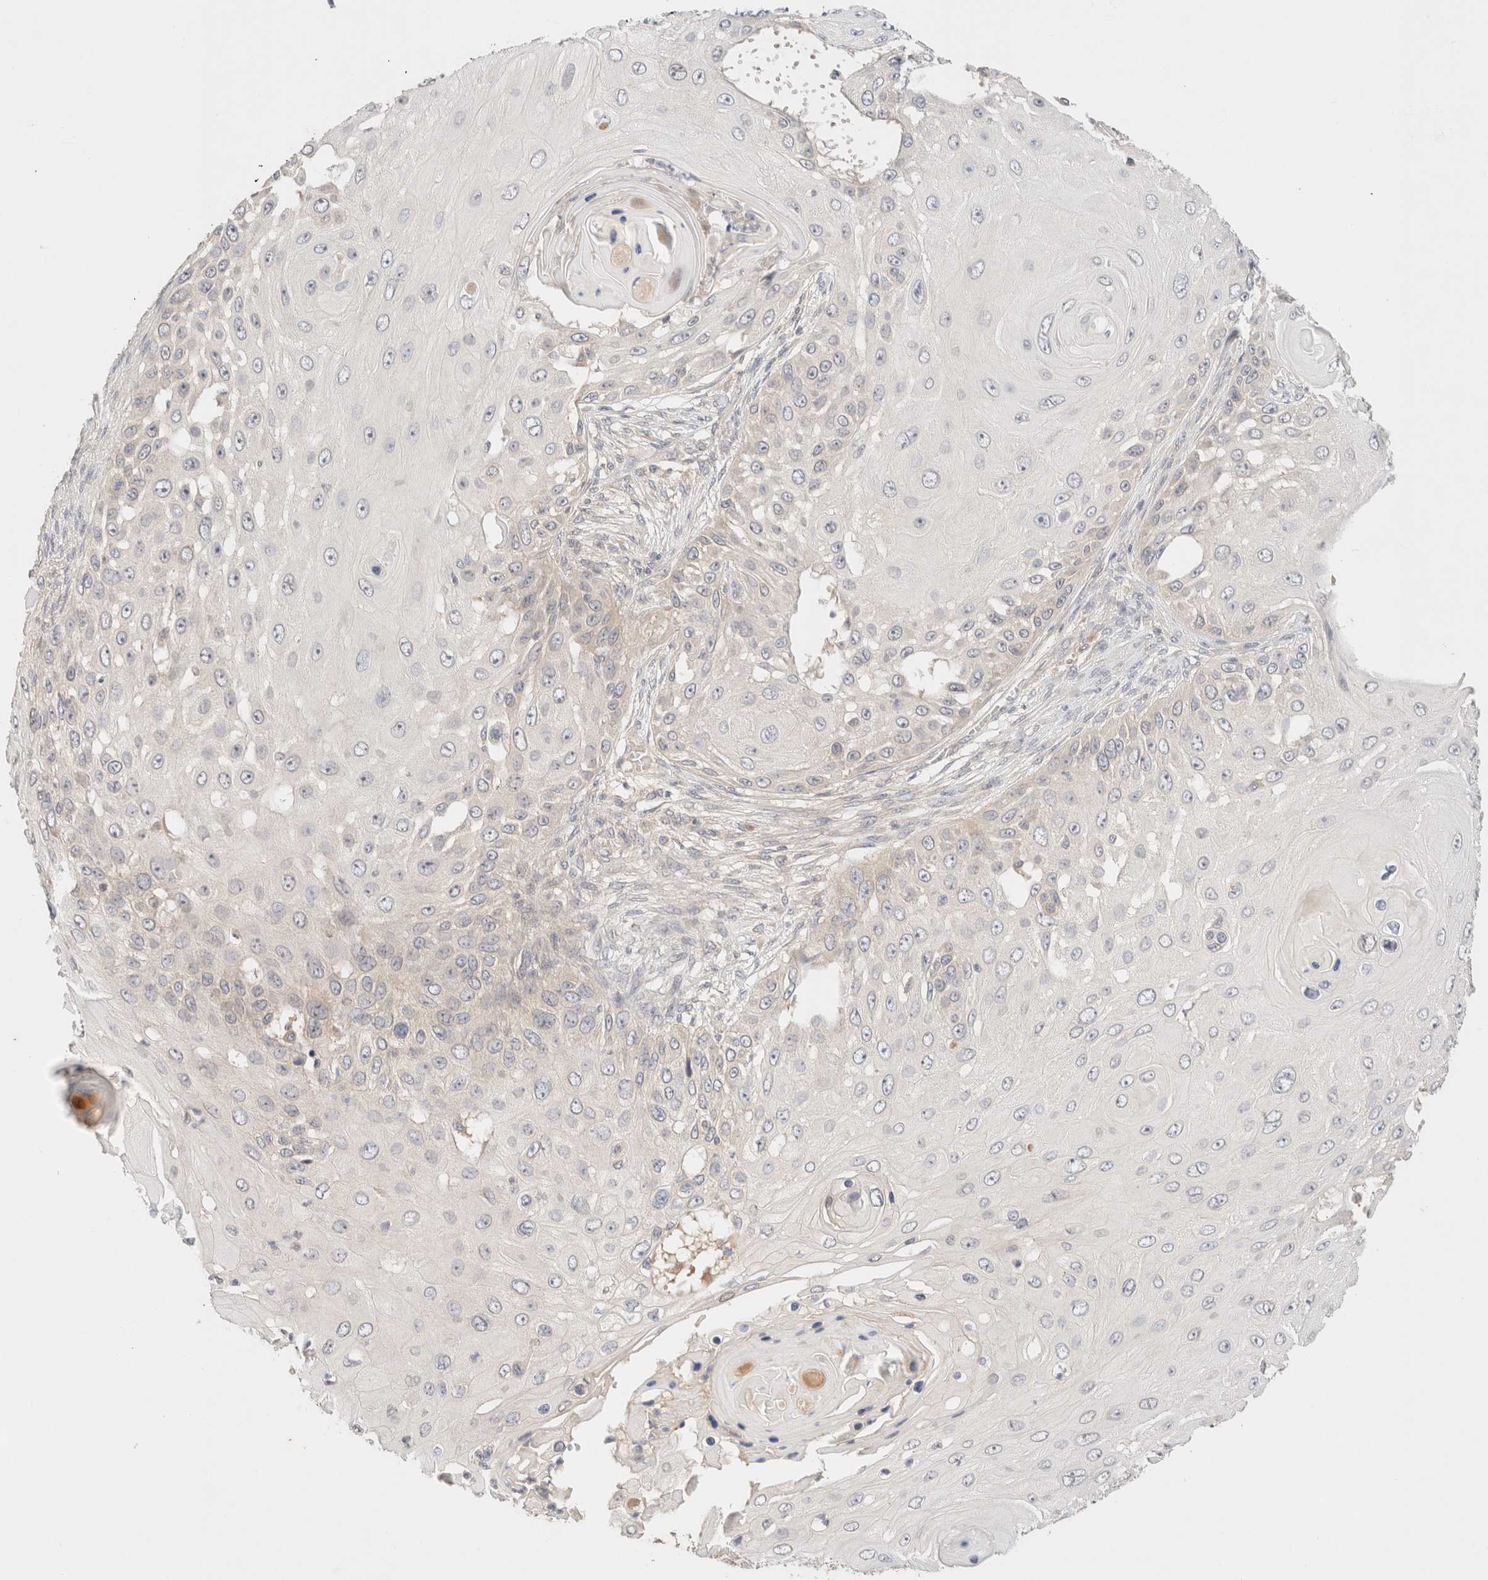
{"staining": {"intensity": "weak", "quantity": "<25%", "location": "cytoplasmic/membranous"}, "tissue": "skin cancer", "cell_type": "Tumor cells", "image_type": "cancer", "snomed": [{"axis": "morphology", "description": "Squamous cell carcinoma, NOS"}, {"axis": "topography", "description": "Skin"}], "caption": "This is a histopathology image of IHC staining of squamous cell carcinoma (skin), which shows no staining in tumor cells.", "gene": "SARM1", "patient": {"sex": "female", "age": 44}}